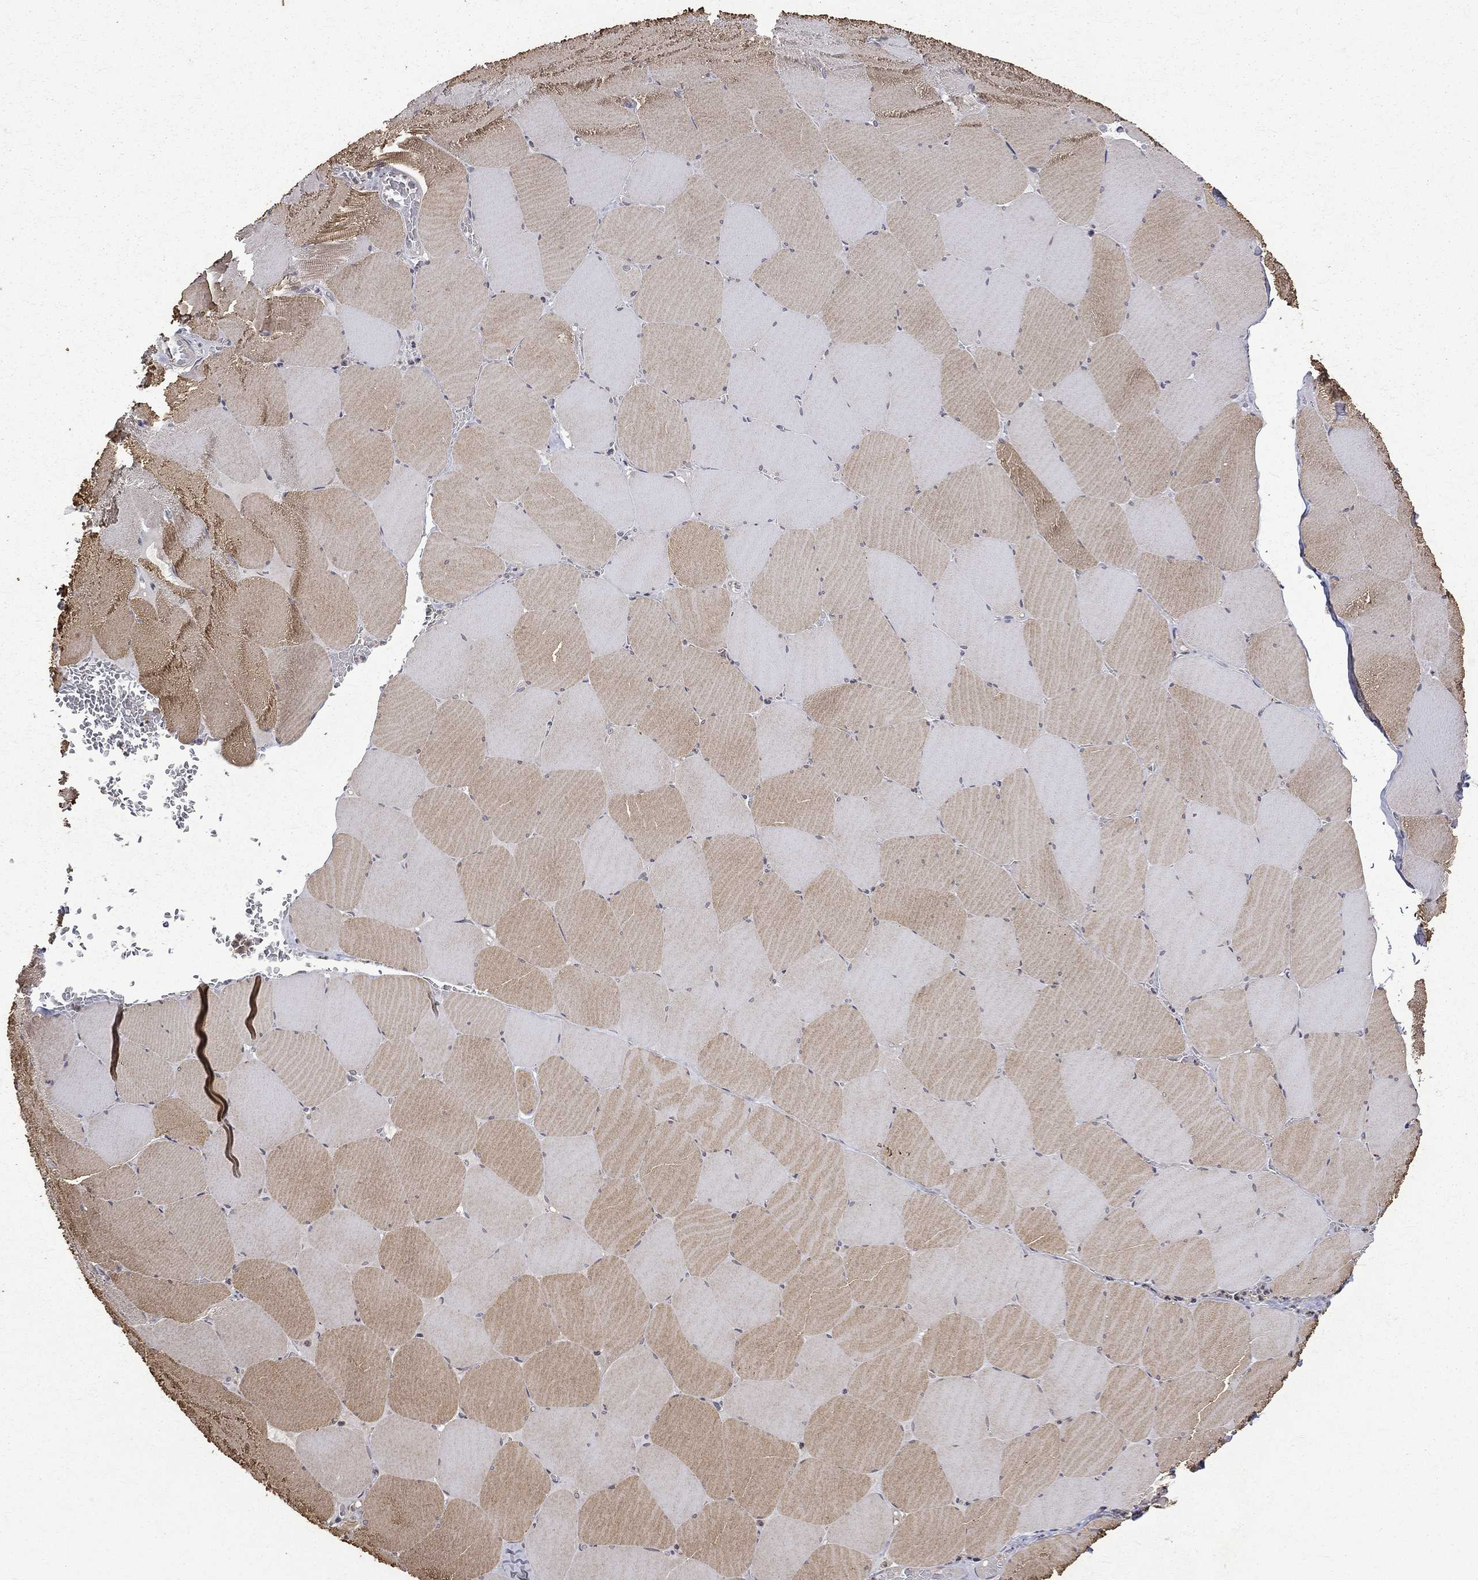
{"staining": {"intensity": "weak", "quantity": "25%-75%", "location": "cytoplasmic/membranous"}, "tissue": "skeletal muscle", "cell_type": "Myocytes", "image_type": "normal", "snomed": [{"axis": "morphology", "description": "Normal tissue, NOS"}, {"axis": "morphology", "description": "Malignant melanoma, Metastatic site"}, {"axis": "topography", "description": "Skeletal muscle"}], "caption": "Immunohistochemistry (IHC) photomicrograph of benign human skeletal muscle stained for a protein (brown), which reveals low levels of weak cytoplasmic/membranous expression in approximately 25%-75% of myocytes.", "gene": "RPGR", "patient": {"sex": "male", "age": 50}}